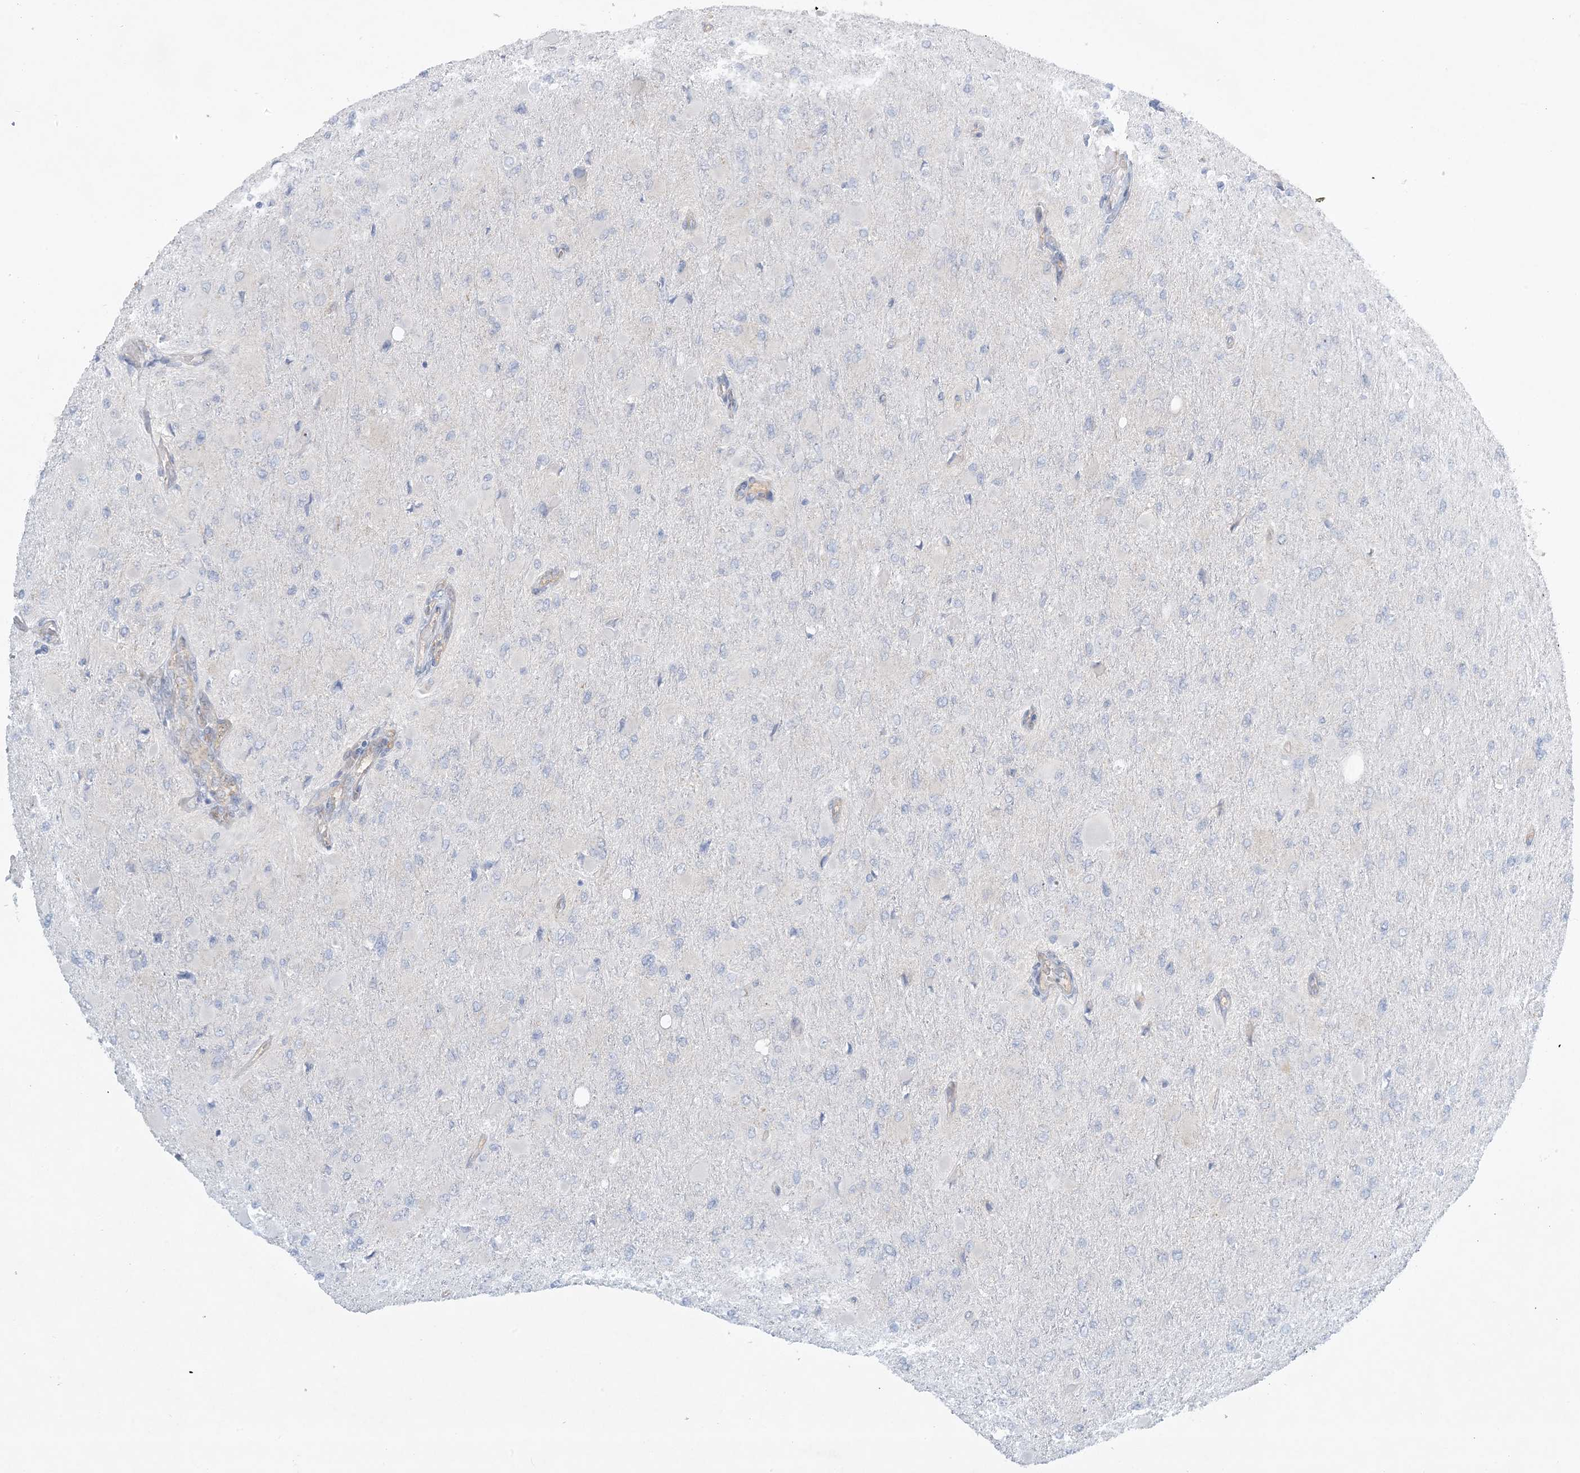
{"staining": {"intensity": "negative", "quantity": "none", "location": "none"}, "tissue": "glioma", "cell_type": "Tumor cells", "image_type": "cancer", "snomed": [{"axis": "morphology", "description": "Glioma, malignant, High grade"}, {"axis": "topography", "description": "Cerebral cortex"}], "caption": "Immunohistochemical staining of human glioma exhibits no significant expression in tumor cells.", "gene": "MRPS18A", "patient": {"sex": "female", "age": 36}}